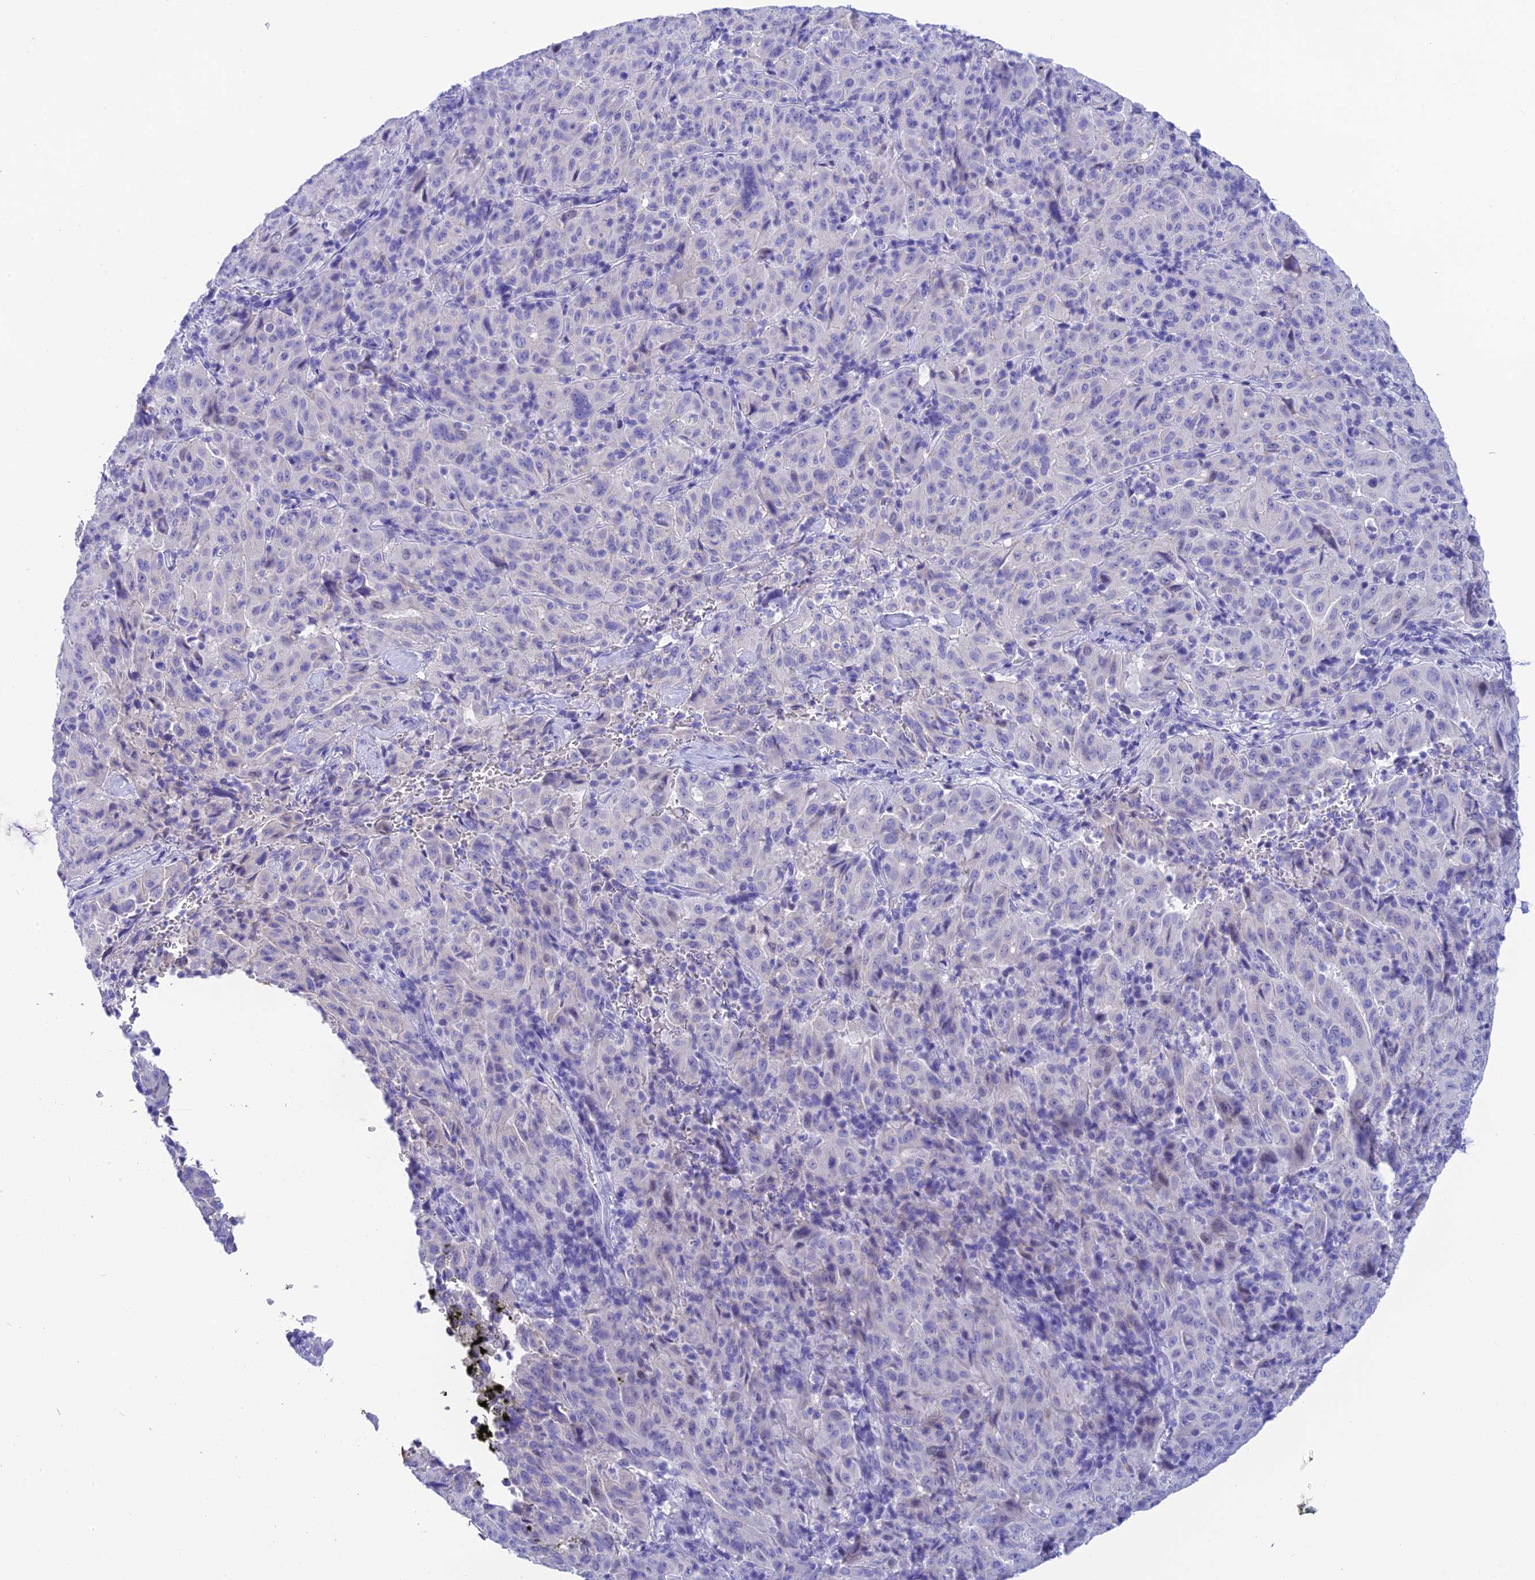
{"staining": {"intensity": "negative", "quantity": "none", "location": "none"}, "tissue": "pancreatic cancer", "cell_type": "Tumor cells", "image_type": "cancer", "snomed": [{"axis": "morphology", "description": "Adenocarcinoma, NOS"}, {"axis": "topography", "description": "Pancreas"}], "caption": "A histopathology image of human pancreatic cancer is negative for staining in tumor cells.", "gene": "KDELR3", "patient": {"sex": "male", "age": 63}}